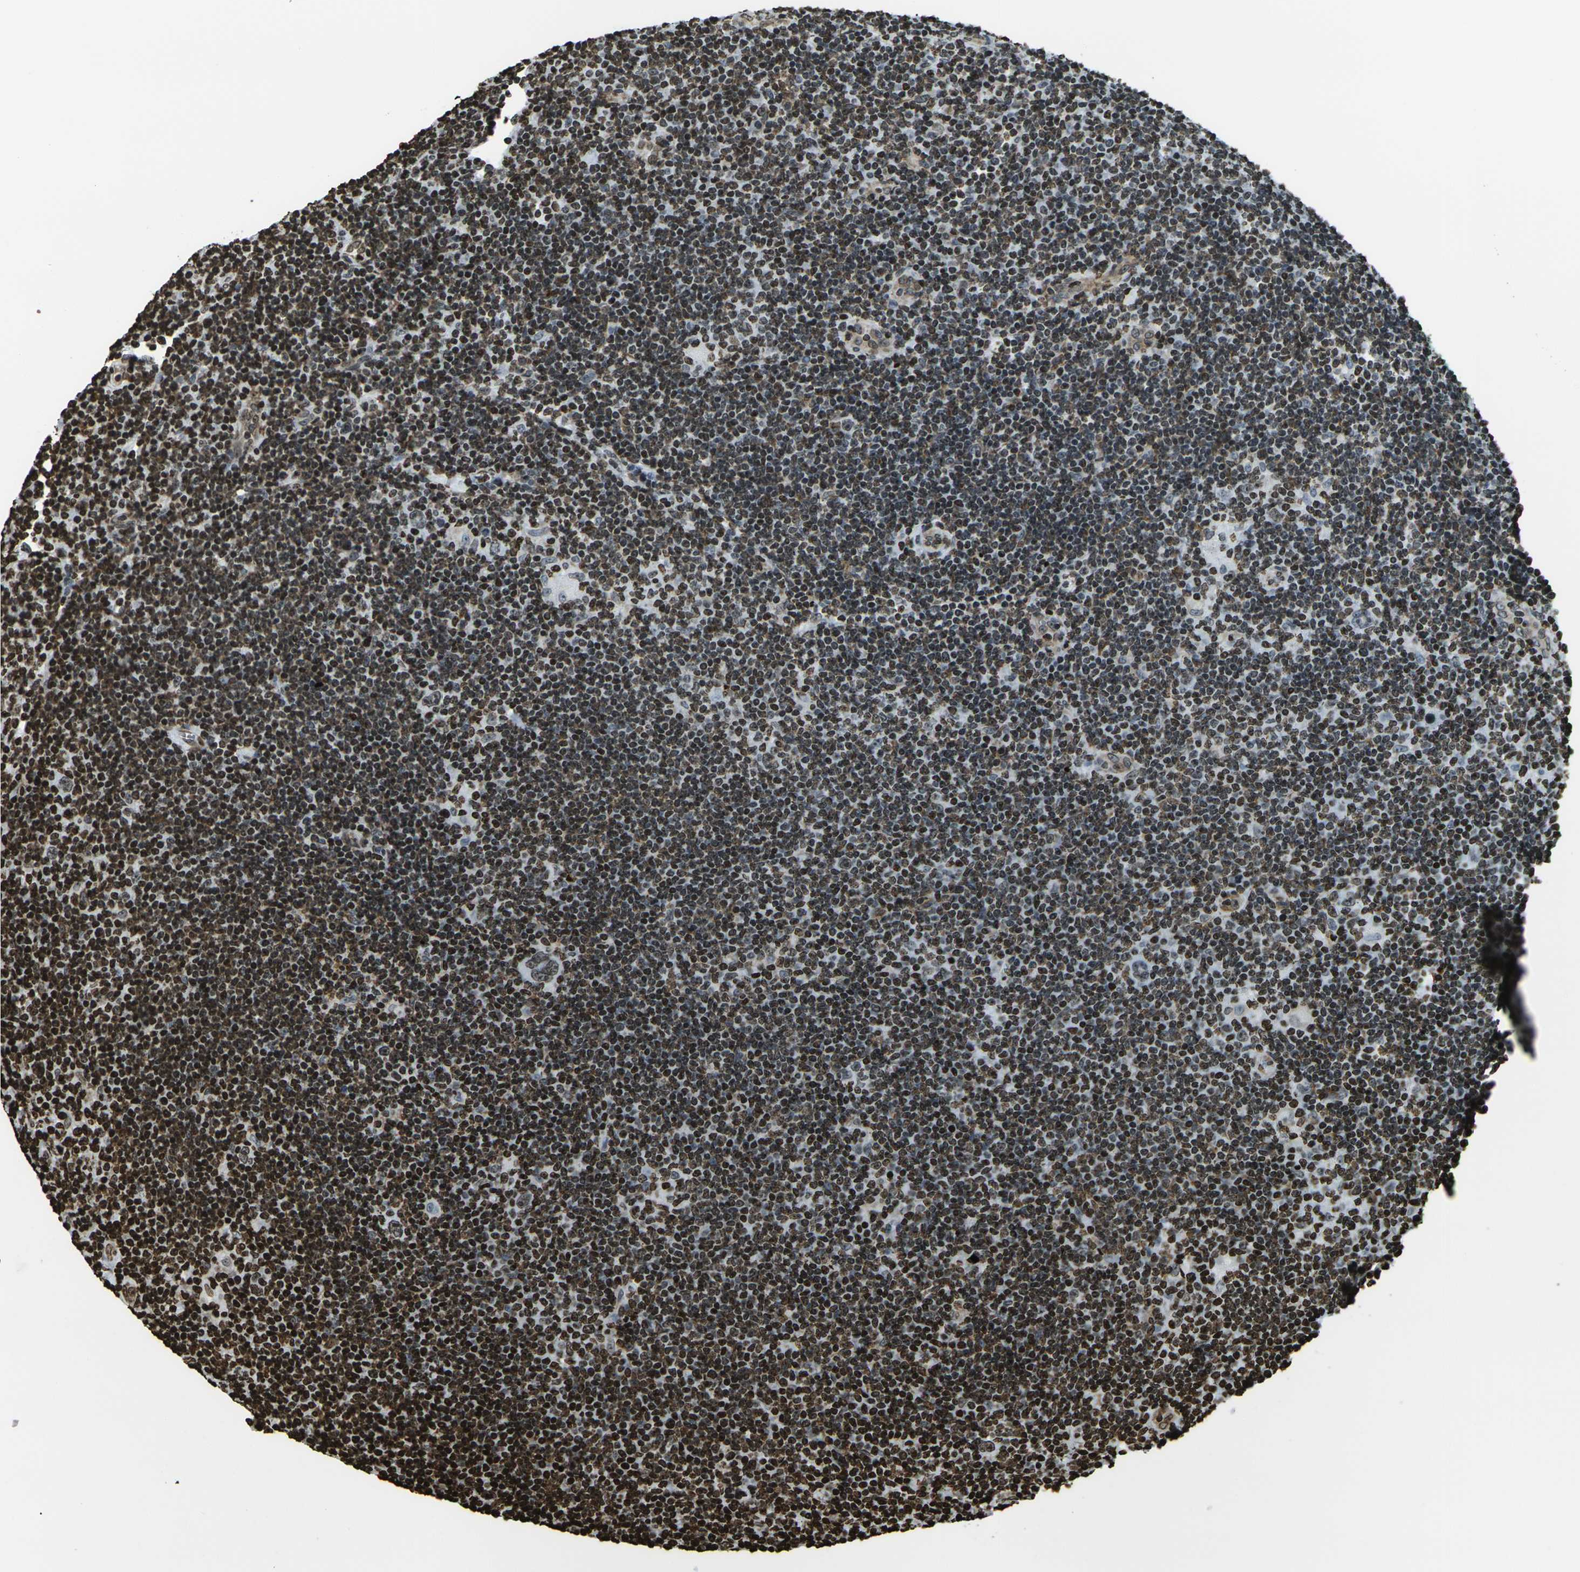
{"staining": {"intensity": "moderate", "quantity": ">75%", "location": "nuclear"}, "tissue": "lymphoma", "cell_type": "Tumor cells", "image_type": "cancer", "snomed": [{"axis": "morphology", "description": "Hodgkin's disease, NOS"}, {"axis": "topography", "description": "Lymph node"}], "caption": "Protein expression analysis of Hodgkin's disease demonstrates moderate nuclear staining in approximately >75% of tumor cells. Immunohistochemistry (ihc) stains the protein in brown and the nuclei are stained blue.", "gene": "H1-2", "patient": {"sex": "female", "age": 57}}